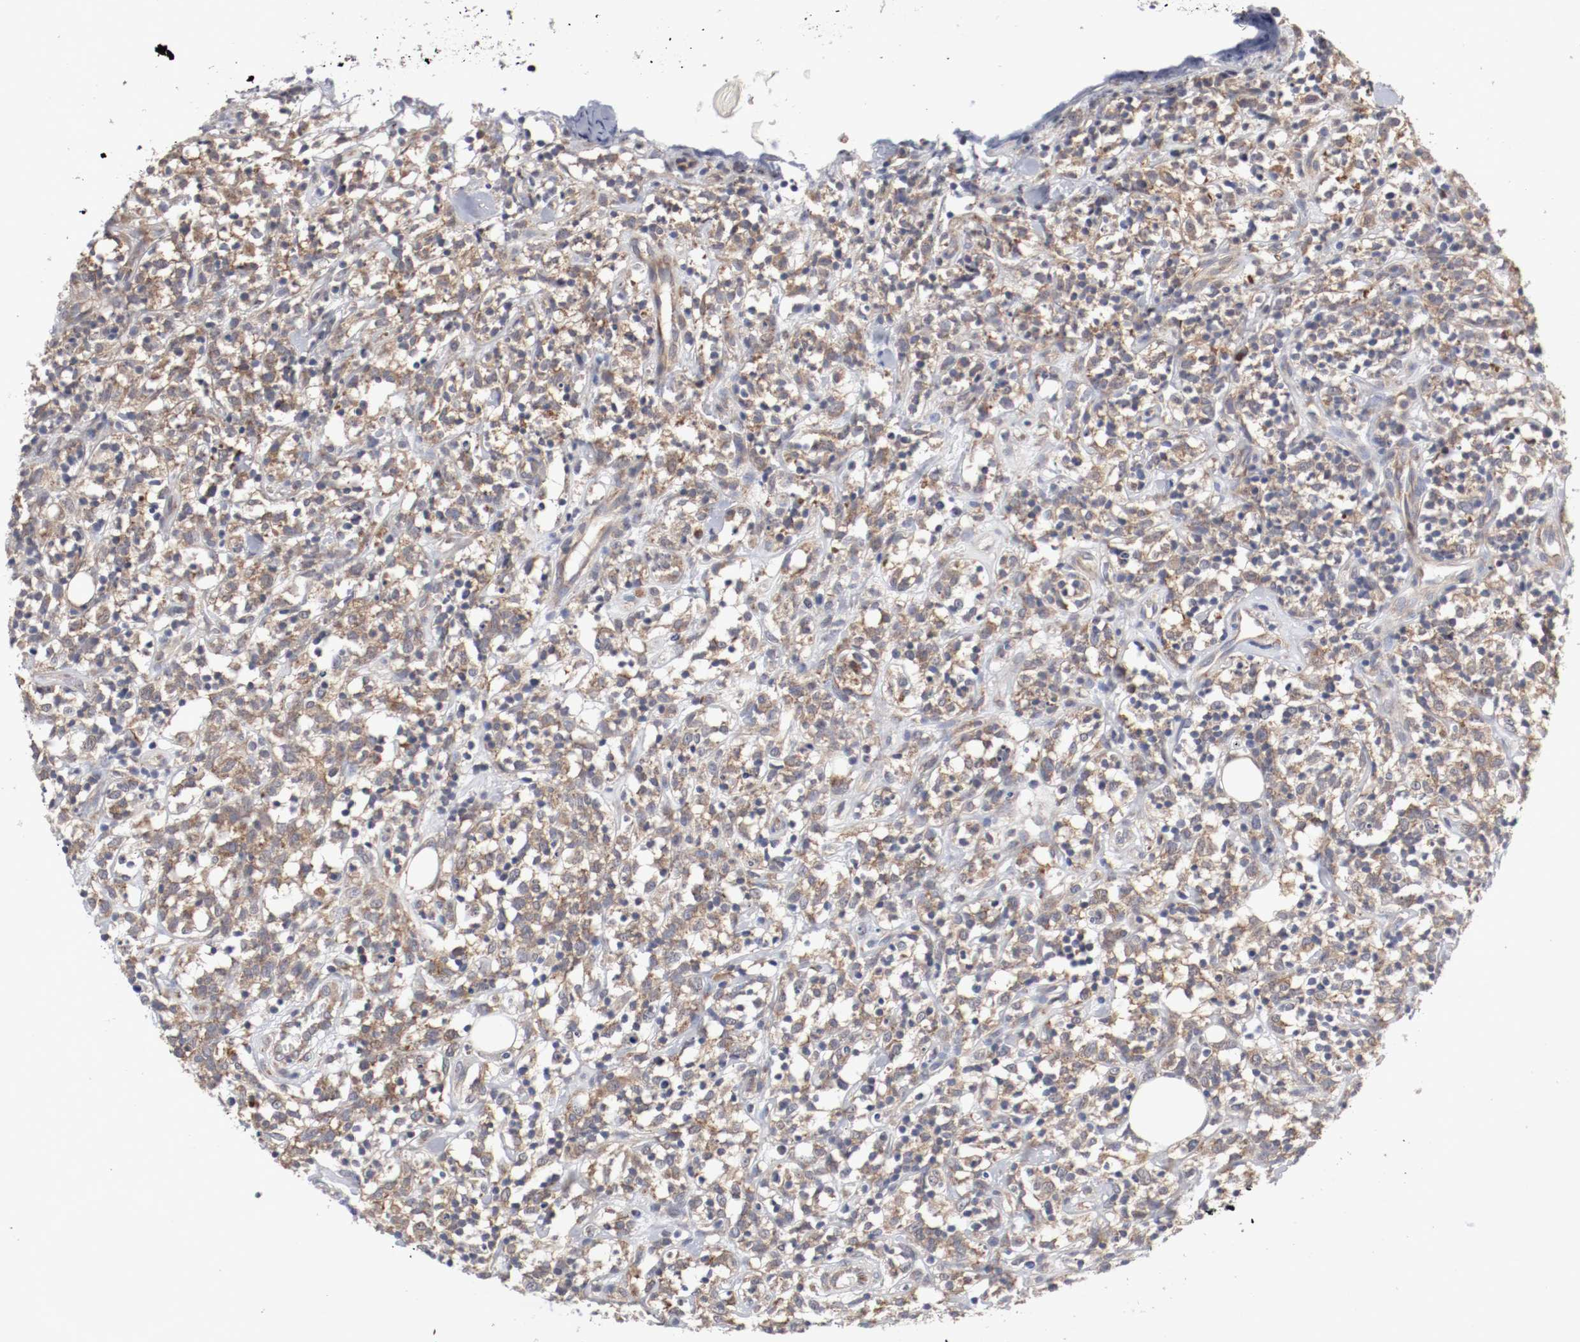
{"staining": {"intensity": "weak", "quantity": ">75%", "location": "cytoplasmic/membranous"}, "tissue": "lymphoma", "cell_type": "Tumor cells", "image_type": "cancer", "snomed": [{"axis": "morphology", "description": "Malignant lymphoma, non-Hodgkin's type, High grade"}, {"axis": "topography", "description": "Lymph node"}], "caption": "Tumor cells show weak cytoplasmic/membranous staining in approximately >75% of cells in malignant lymphoma, non-Hodgkin's type (high-grade). The protein is stained brown, and the nuclei are stained in blue (DAB (3,3'-diaminobenzidine) IHC with brightfield microscopy, high magnification).", "gene": "FKBP3", "patient": {"sex": "female", "age": 73}}